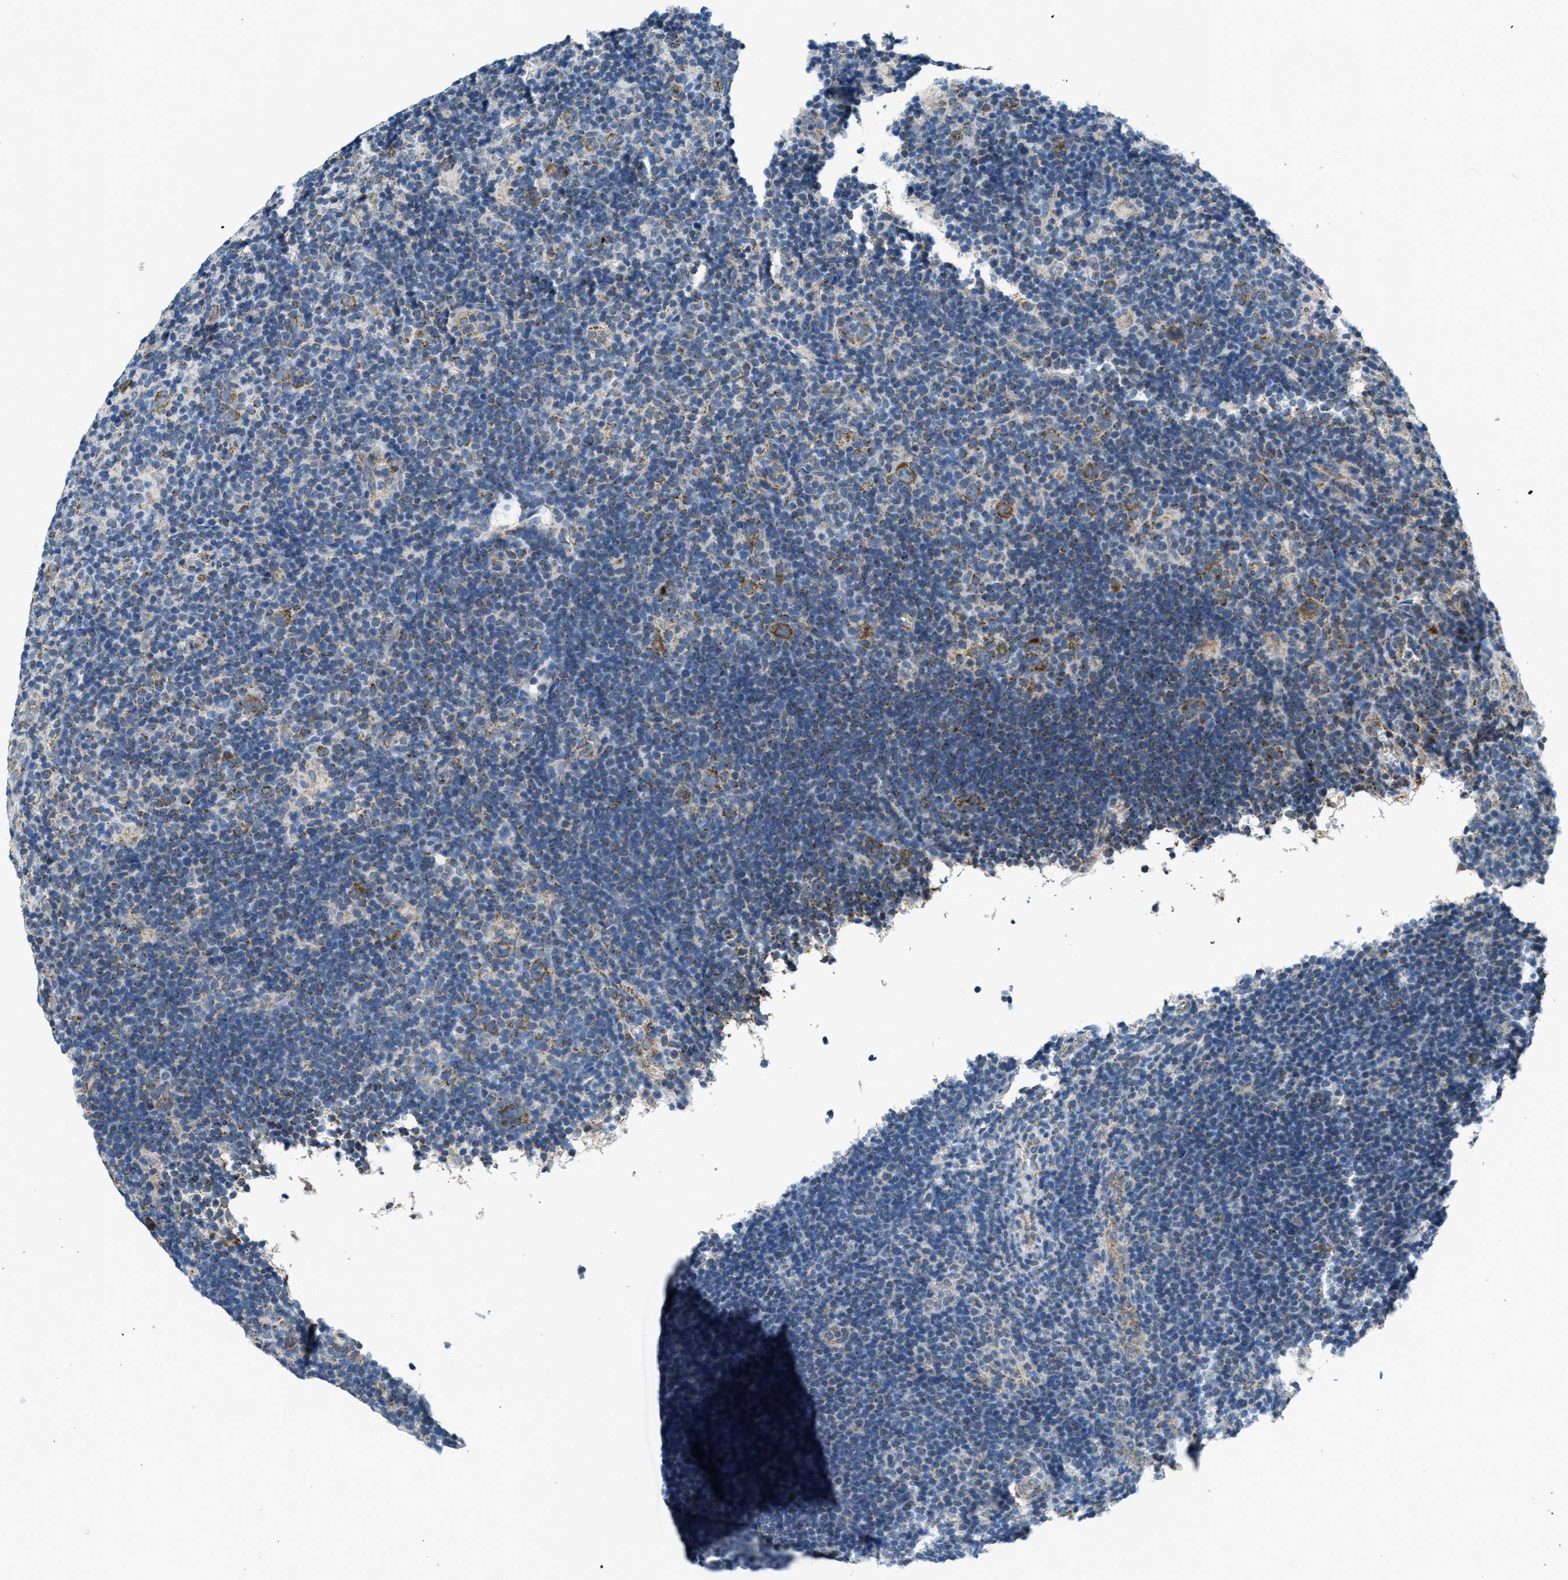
{"staining": {"intensity": "moderate", "quantity": ">75%", "location": "cytoplasmic/membranous"}, "tissue": "lymphoma", "cell_type": "Tumor cells", "image_type": "cancer", "snomed": [{"axis": "morphology", "description": "Hodgkin's disease, NOS"}, {"axis": "topography", "description": "Lymph node"}], "caption": "Protein staining of Hodgkin's disease tissue displays moderate cytoplasmic/membranous expression in about >75% of tumor cells.", "gene": "TOMM70", "patient": {"sex": "female", "age": 57}}